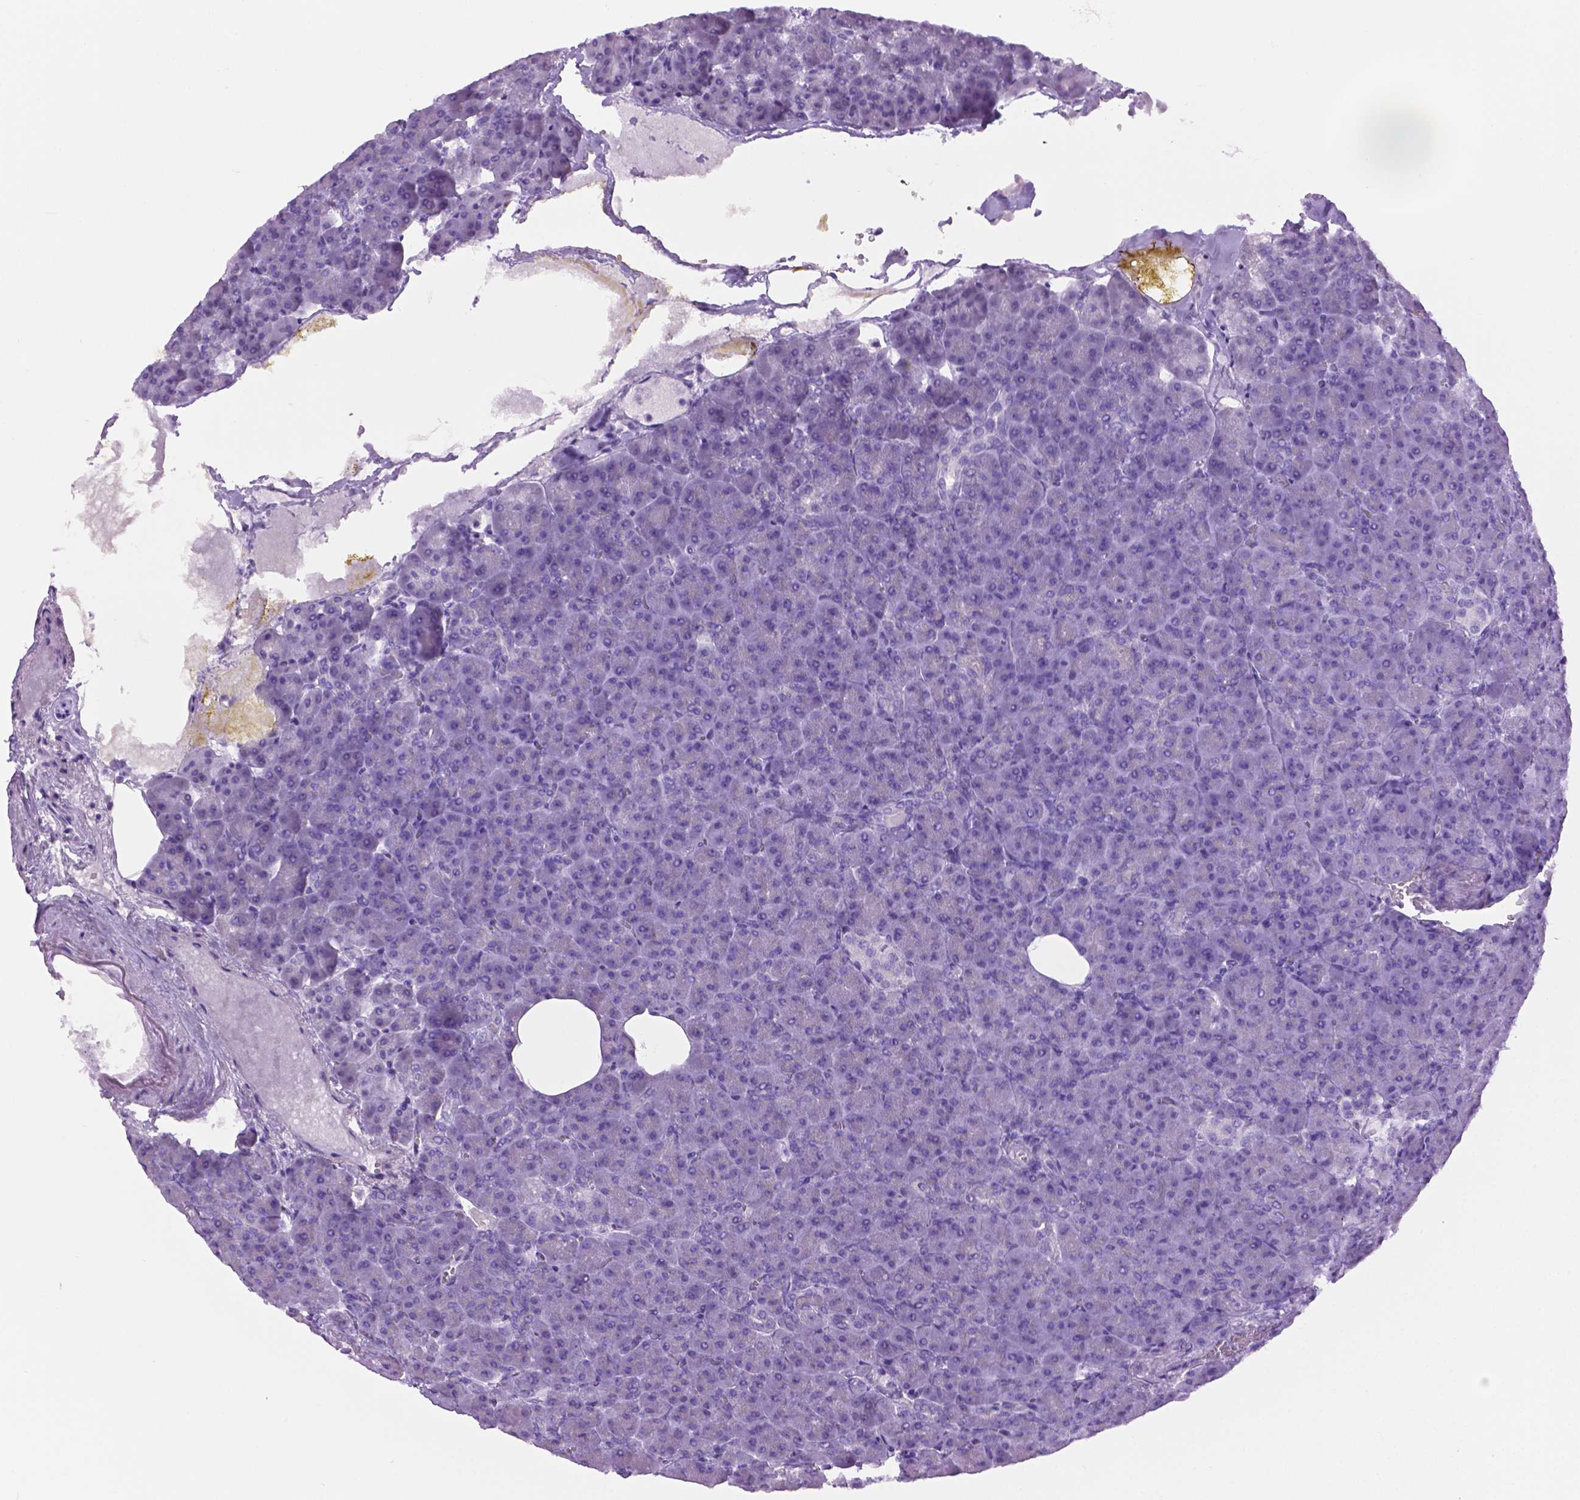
{"staining": {"intensity": "negative", "quantity": "none", "location": "none"}, "tissue": "pancreas", "cell_type": "Exocrine glandular cells", "image_type": "normal", "snomed": [{"axis": "morphology", "description": "Normal tissue, NOS"}, {"axis": "topography", "description": "Pancreas"}], "caption": "DAB immunohistochemical staining of normal pancreas shows no significant expression in exocrine glandular cells.", "gene": "LELP1", "patient": {"sex": "female", "age": 74}}